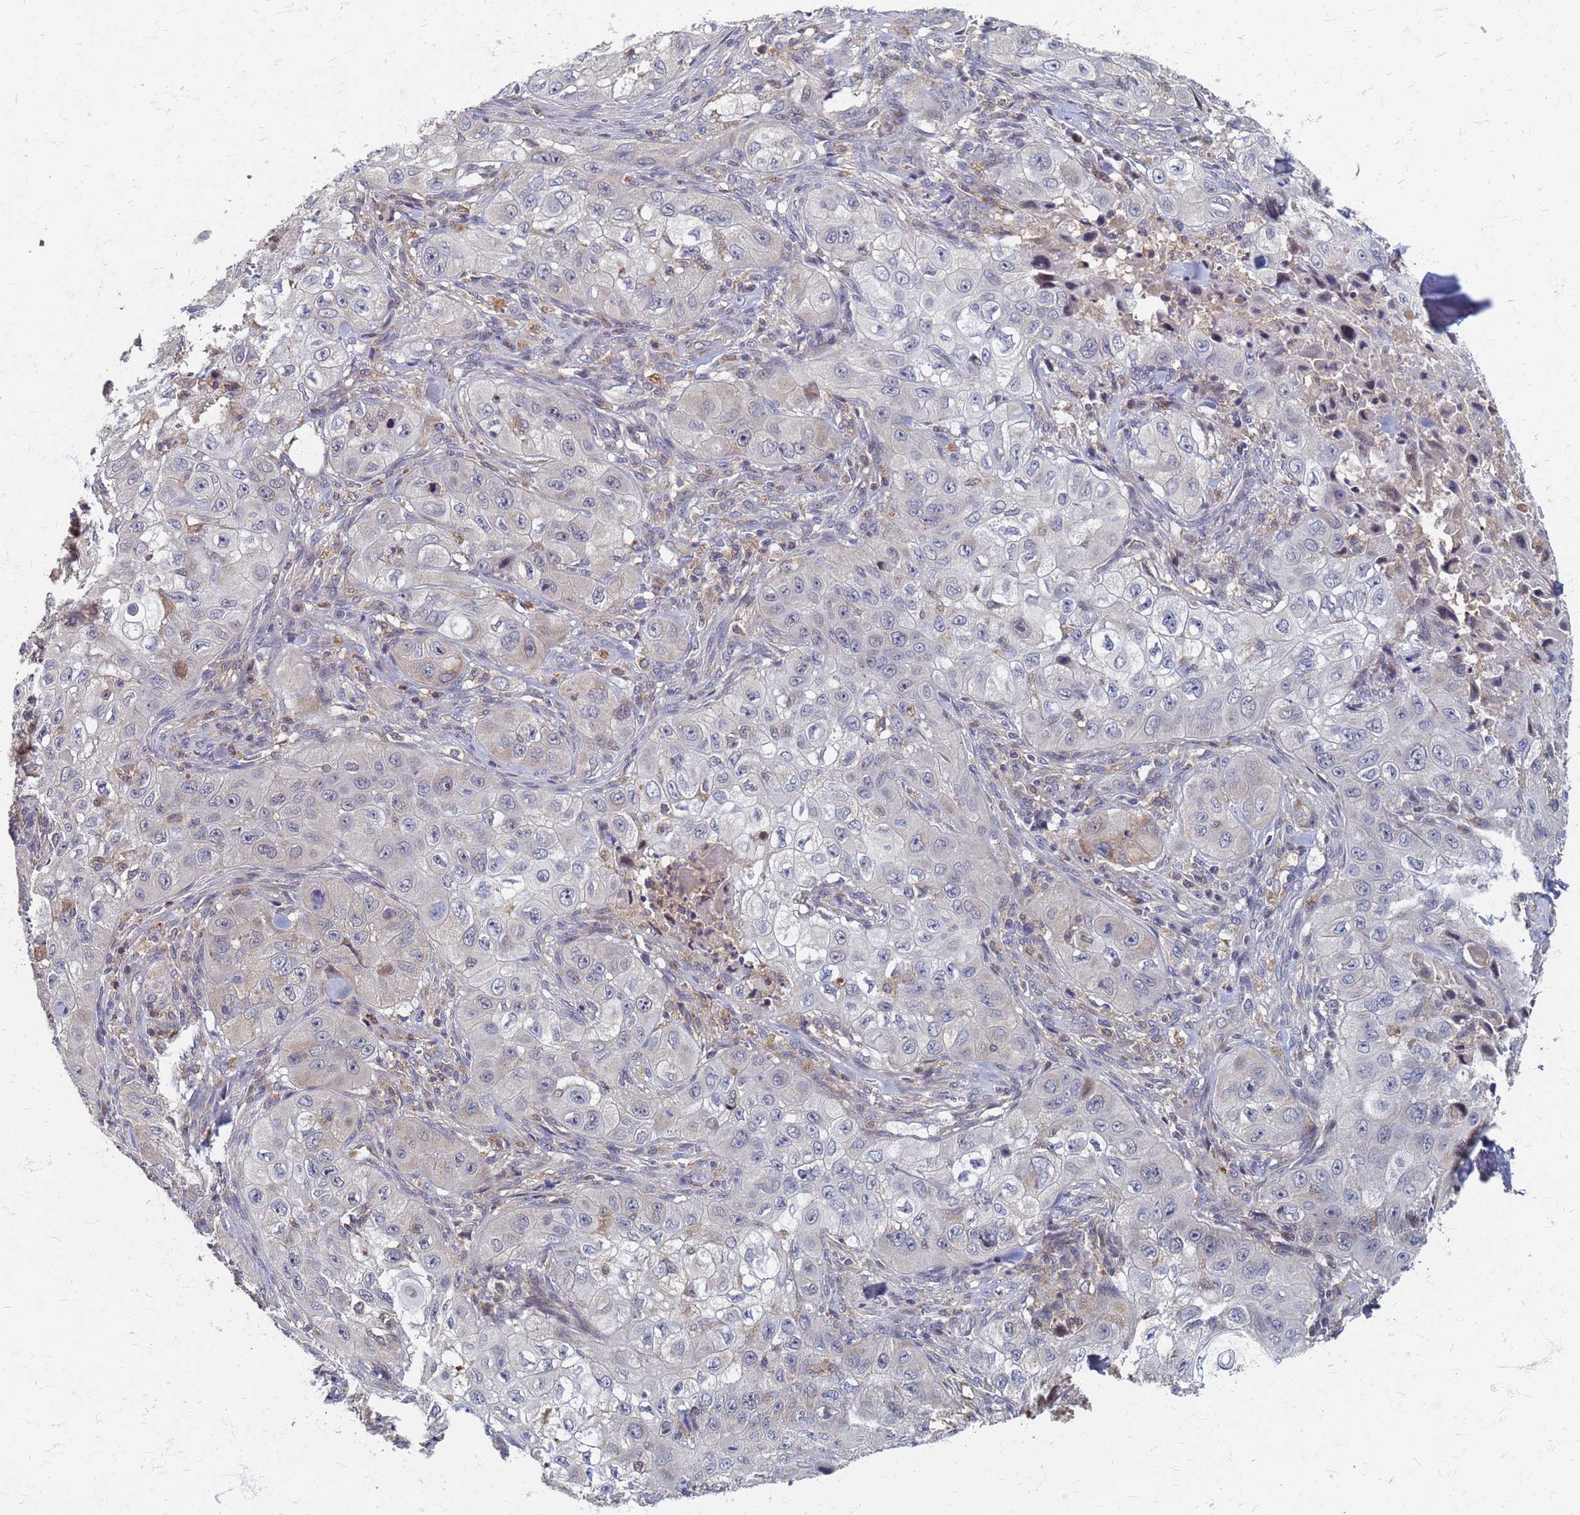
{"staining": {"intensity": "negative", "quantity": "none", "location": "none"}, "tissue": "skin cancer", "cell_type": "Tumor cells", "image_type": "cancer", "snomed": [{"axis": "morphology", "description": "Squamous cell carcinoma, NOS"}, {"axis": "topography", "description": "Skin"}, {"axis": "topography", "description": "Subcutis"}], "caption": "There is no significant expression in tumor cells of skin squamous cell carcinoma. (DAB immunohistochemistry, high magnification).", "gene": "ATPAF1", "patient": {"sex": "male", "age": 73}}